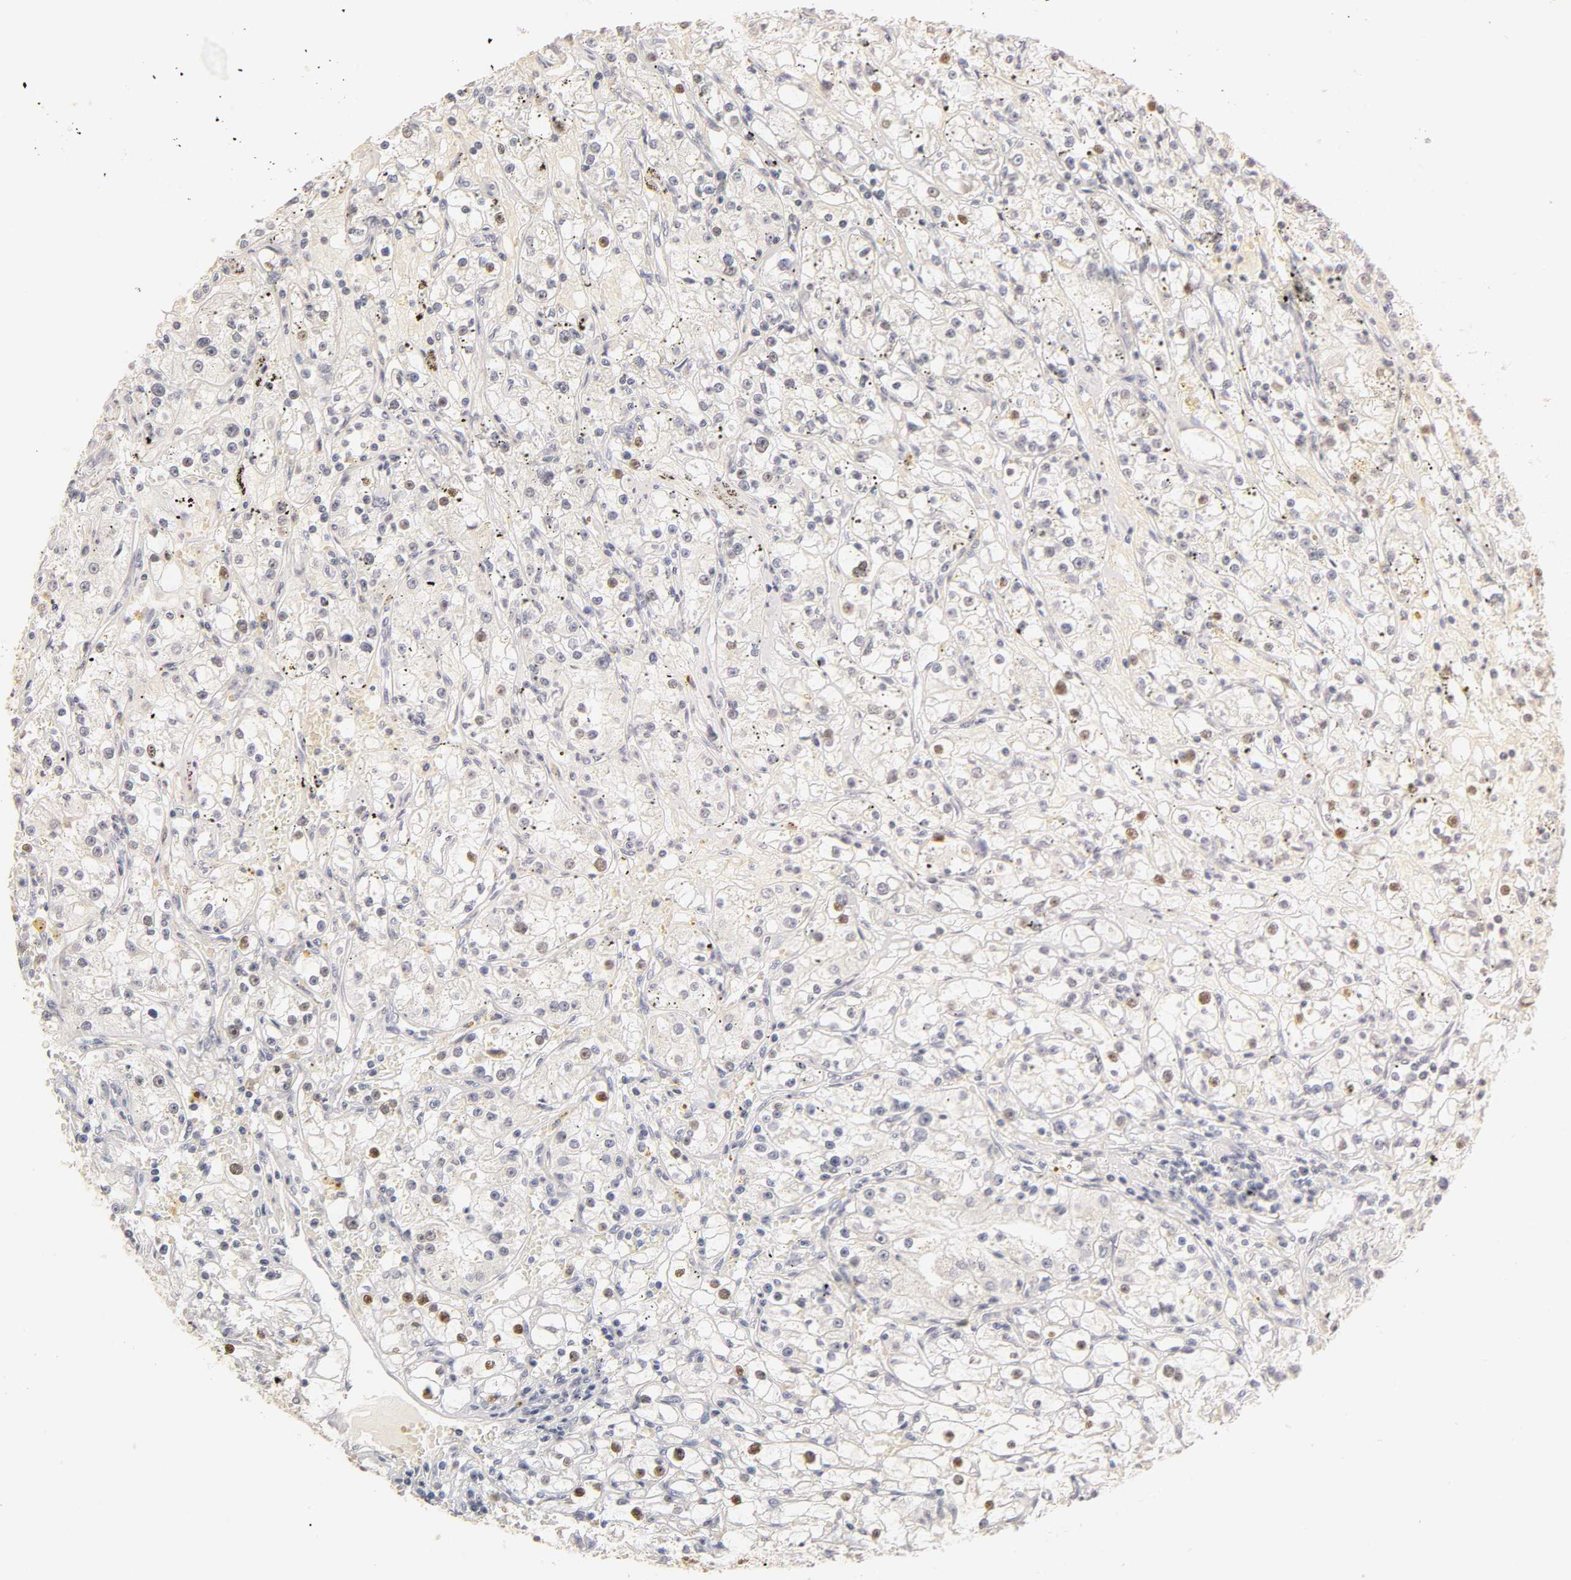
{"staining": {"intensity": "moderate", "quantity": "<25%", "location": "nuclear"}, "tissue": "renal cancer", "cell_type": "Tumor cells", "image_type": "cancer", "snomed": [{"axis": "morphology", "description": "Adenocarcinoma, NOS"}, {"axis": "topography", "description": "Kidney"}], "caption": "Immunohistochemistry (IHC) micrograph of neoplastic tissue: renal cancer stained using immunohistochemistry exhibits low levels of moderate protein expression localized specifically in the nuclear of tumor cells, appearing as a nuclear brown color.", "gene": "OVOL1", "patient": {"sex": "male", "age": 56}}